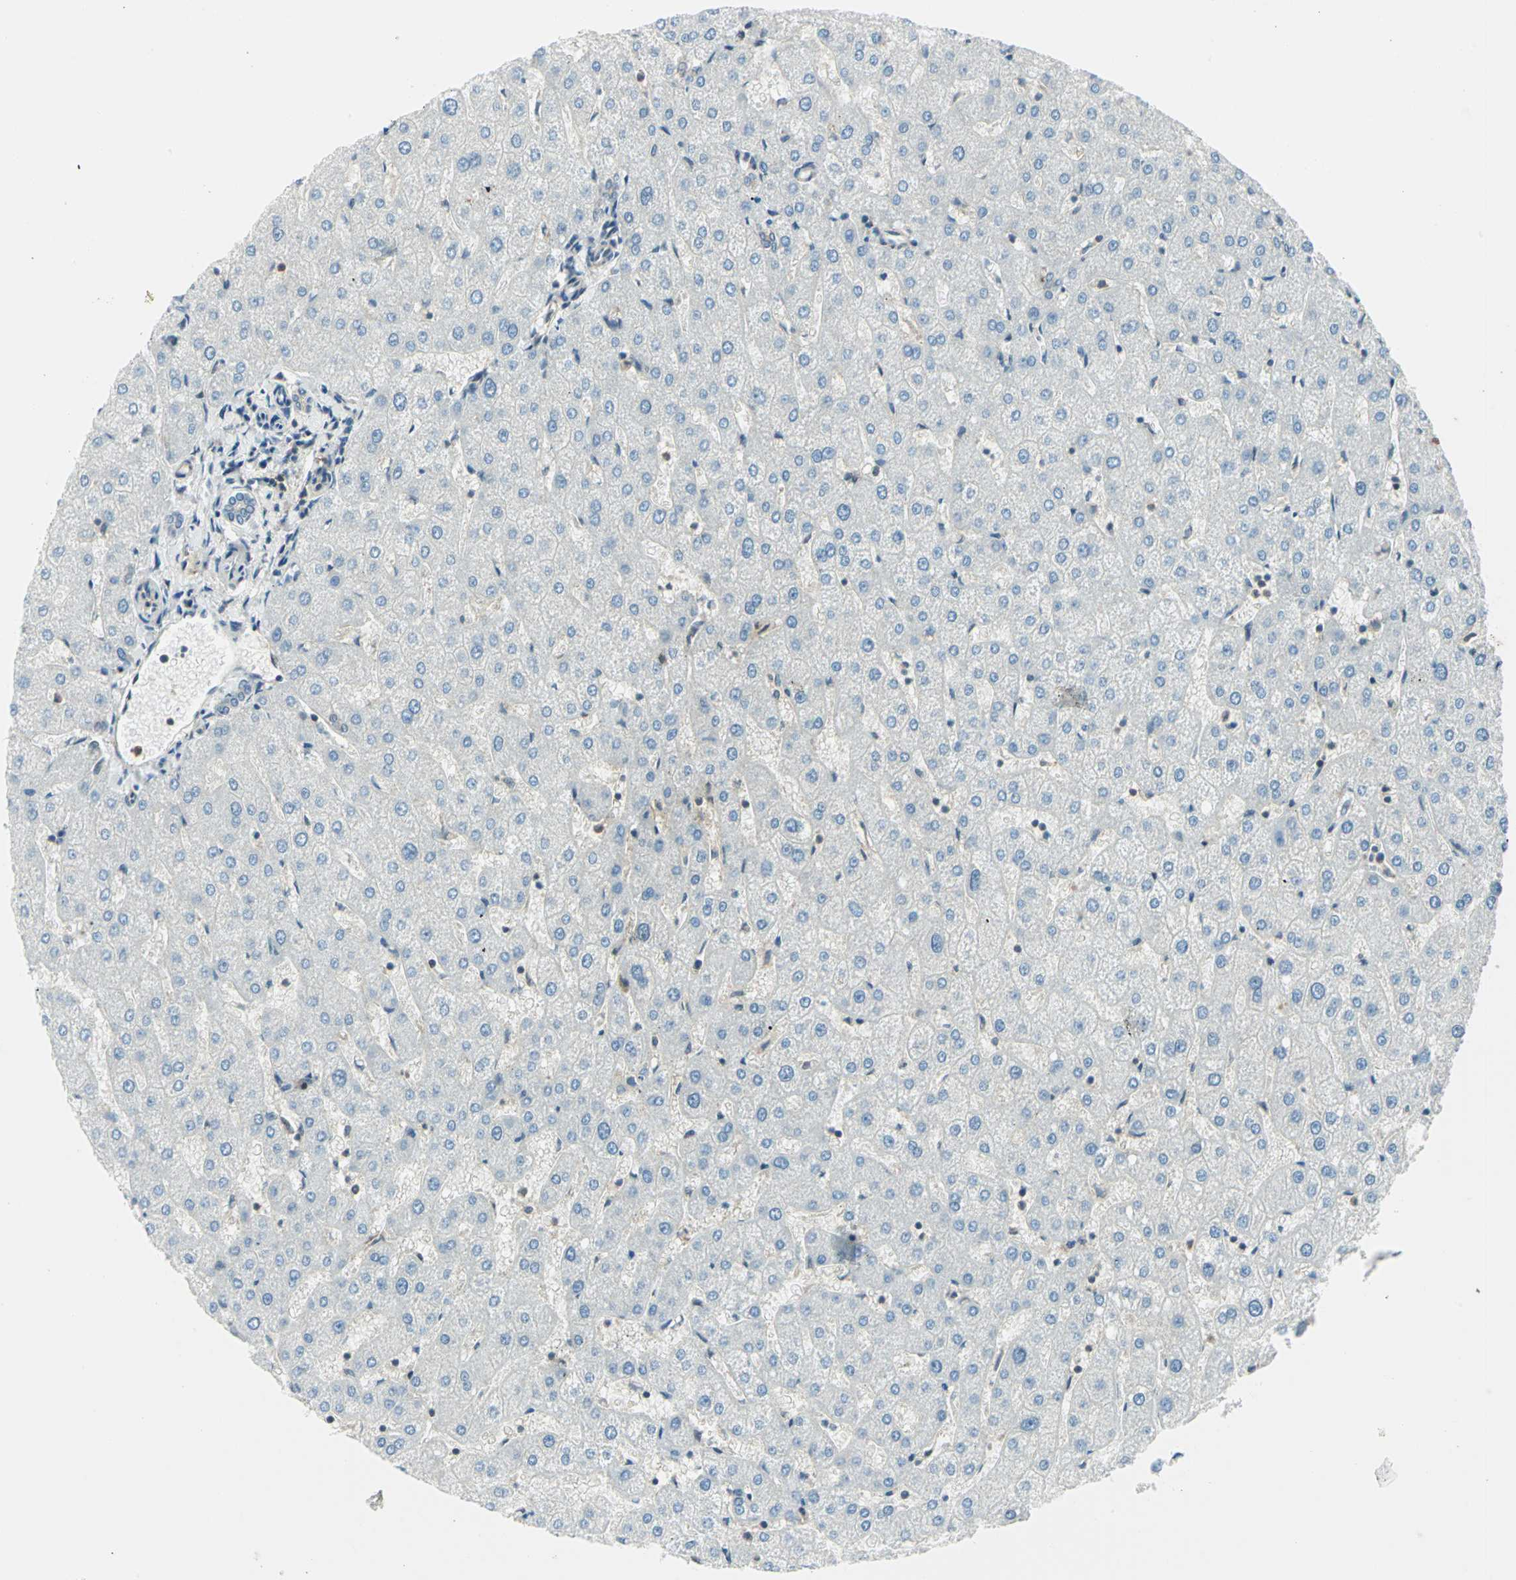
{"staining": {"intensity": "negative", "quantity": "none", "location": "none"}, "tissue": "liver", "cell_type": "Cholangiocytes", "image_type": "normal", "snomed": [{"axis": "morphology", "description": "Normal tissue, NOS"}, {"axis": "topography", "description": "Liver"}], "caption": "DAB immunohistochemical staining of unremarkable human liver reveals no significant expression in cholangiocytes. (Stains: DAB IHC with hematoxylin counter stain, Microscopy: brightfield microscopy at high magnification).", "gene": "ALDOA", "patient": {"sex": "male", "age": 67}}